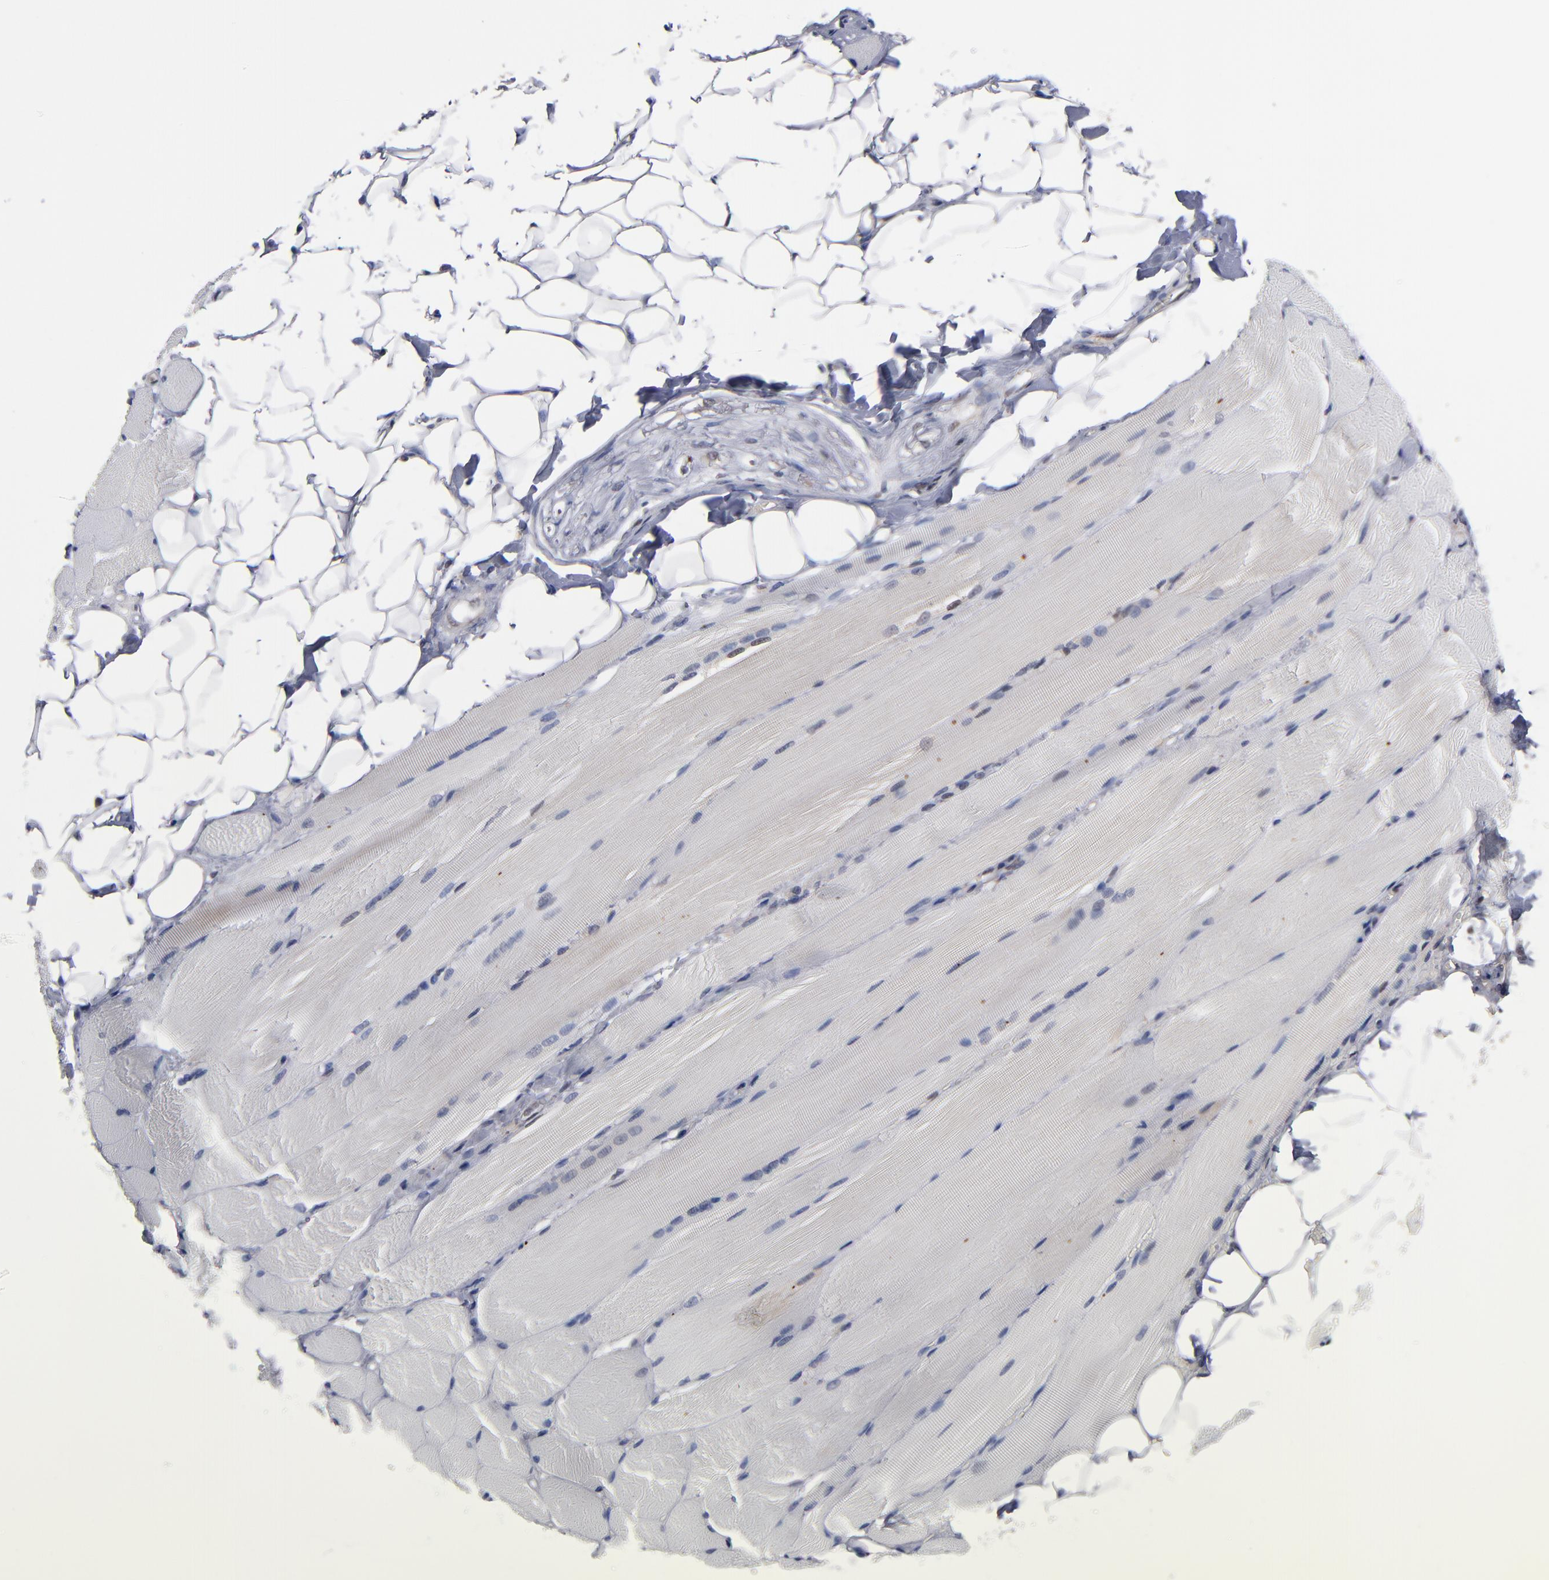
{"staining": {"intensity": "negative", "quantity": "none", "location": "none"}, "tissue": "skeletal muscle", "cell_type": "Myocytes", "image_type": "normal", "snomed": [{"axis": "morphology", "description": "Normal tissue, NOS"}, {"axis": "topography", "description": "Skeletal muscle"}, {"axis": "topography", "description": "Peripheral nerve tissue"}], "caption": "High magnification brightfield microscopy of normal skeletal muscle stained with DAB (brown) and counterstained with hematoxylin (blue): myocytes show no significant staining.", "gene": "ALG13", "patient": {"sex": "female", "age": 84}}